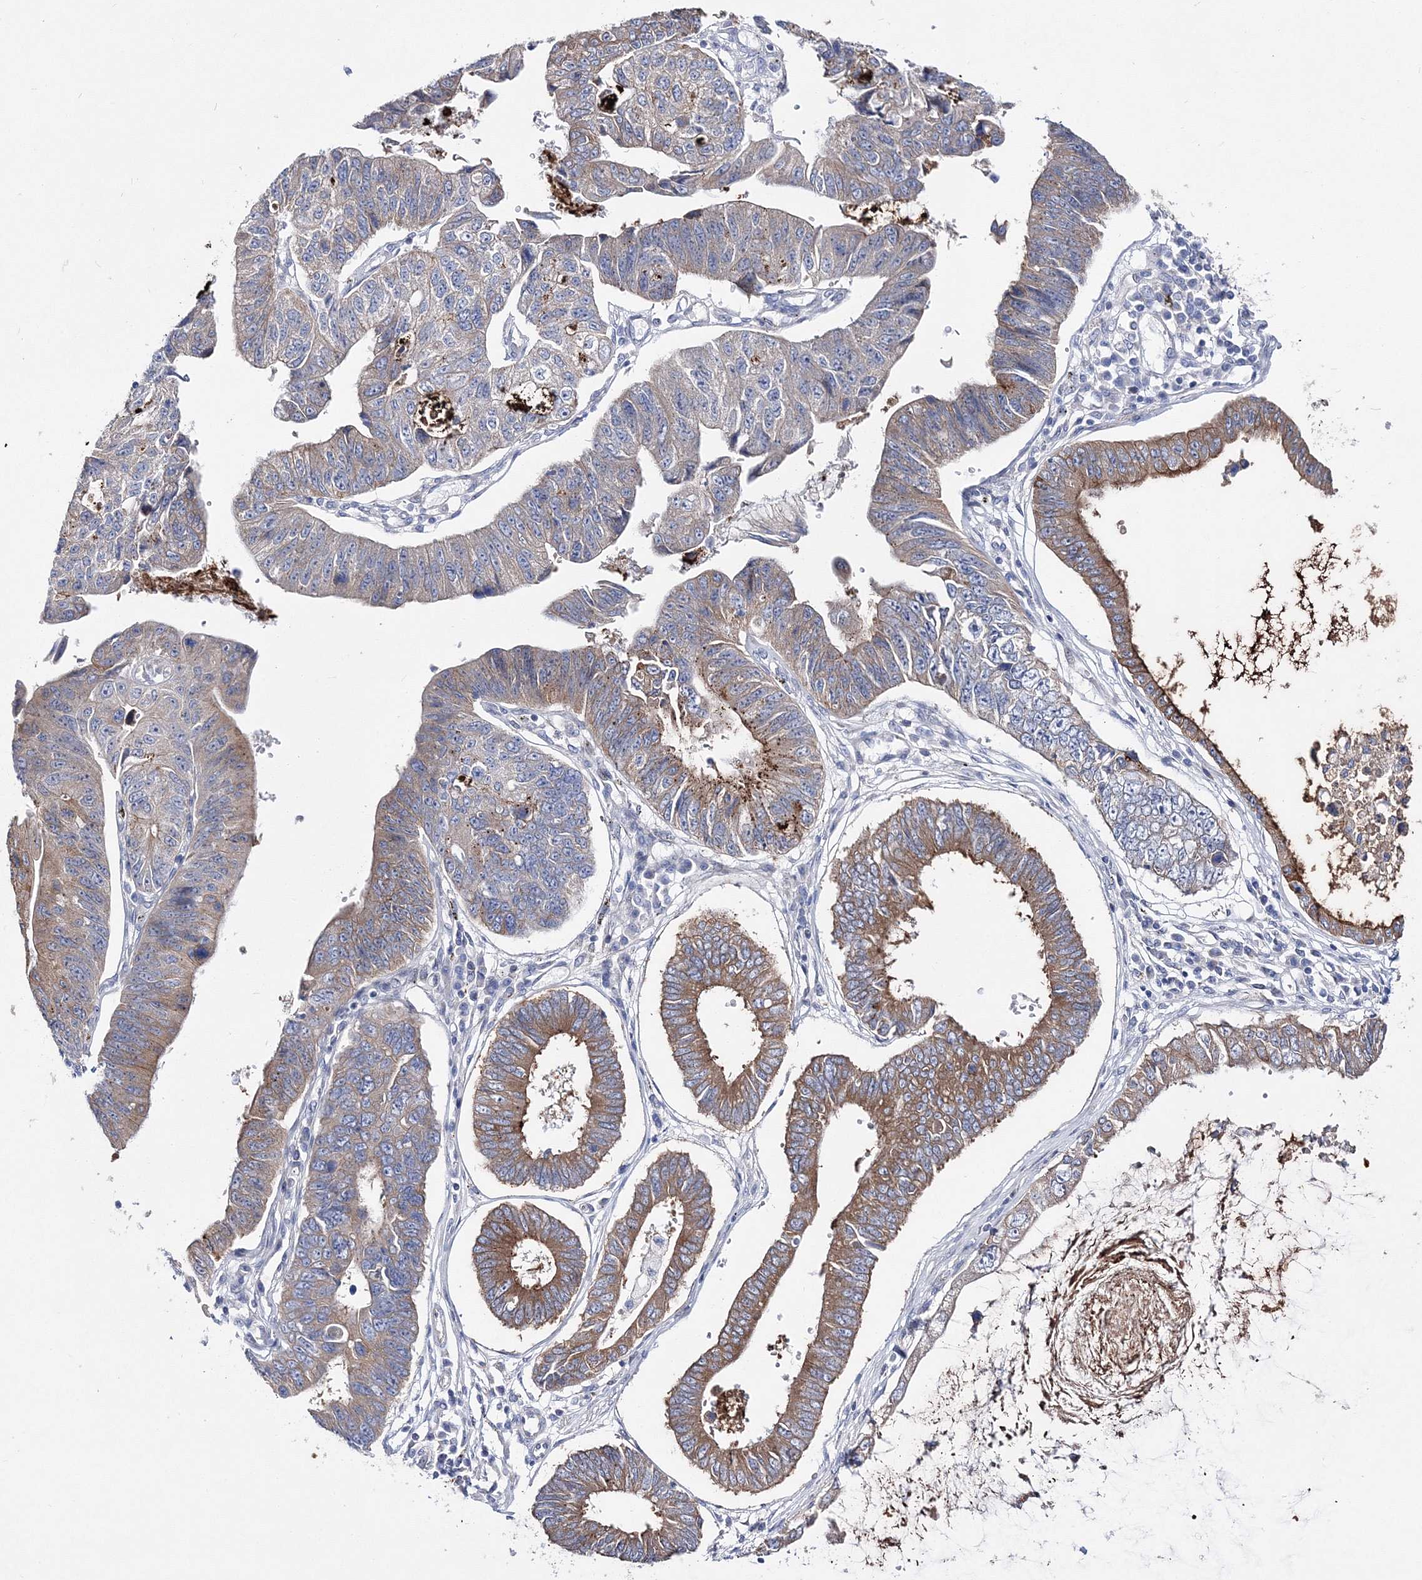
{"staining": {"intensity": "moderate", "quantity": "<25%", "location": "cytoplasmic/membranous"}, "tissue": "stomach cancer", "cell_type": "Tumor cells", "image_type": "cancer", "snomed": [{"axis": "morphology", "description": "Adenocarcinoma, NOS"}, {"axis": "topography", "description": "Stomach"}], "caption": "Adenocarcinoma (stomach) stained with IHC exhibits moderate cytoplasmic/membranous expression in approximately <25% of tumor cells. The protein is shown in brown color, while the nuclei are stained blue.", "gene": "ARHGAP32", "patient": {"sex": "male", "age": 59}}